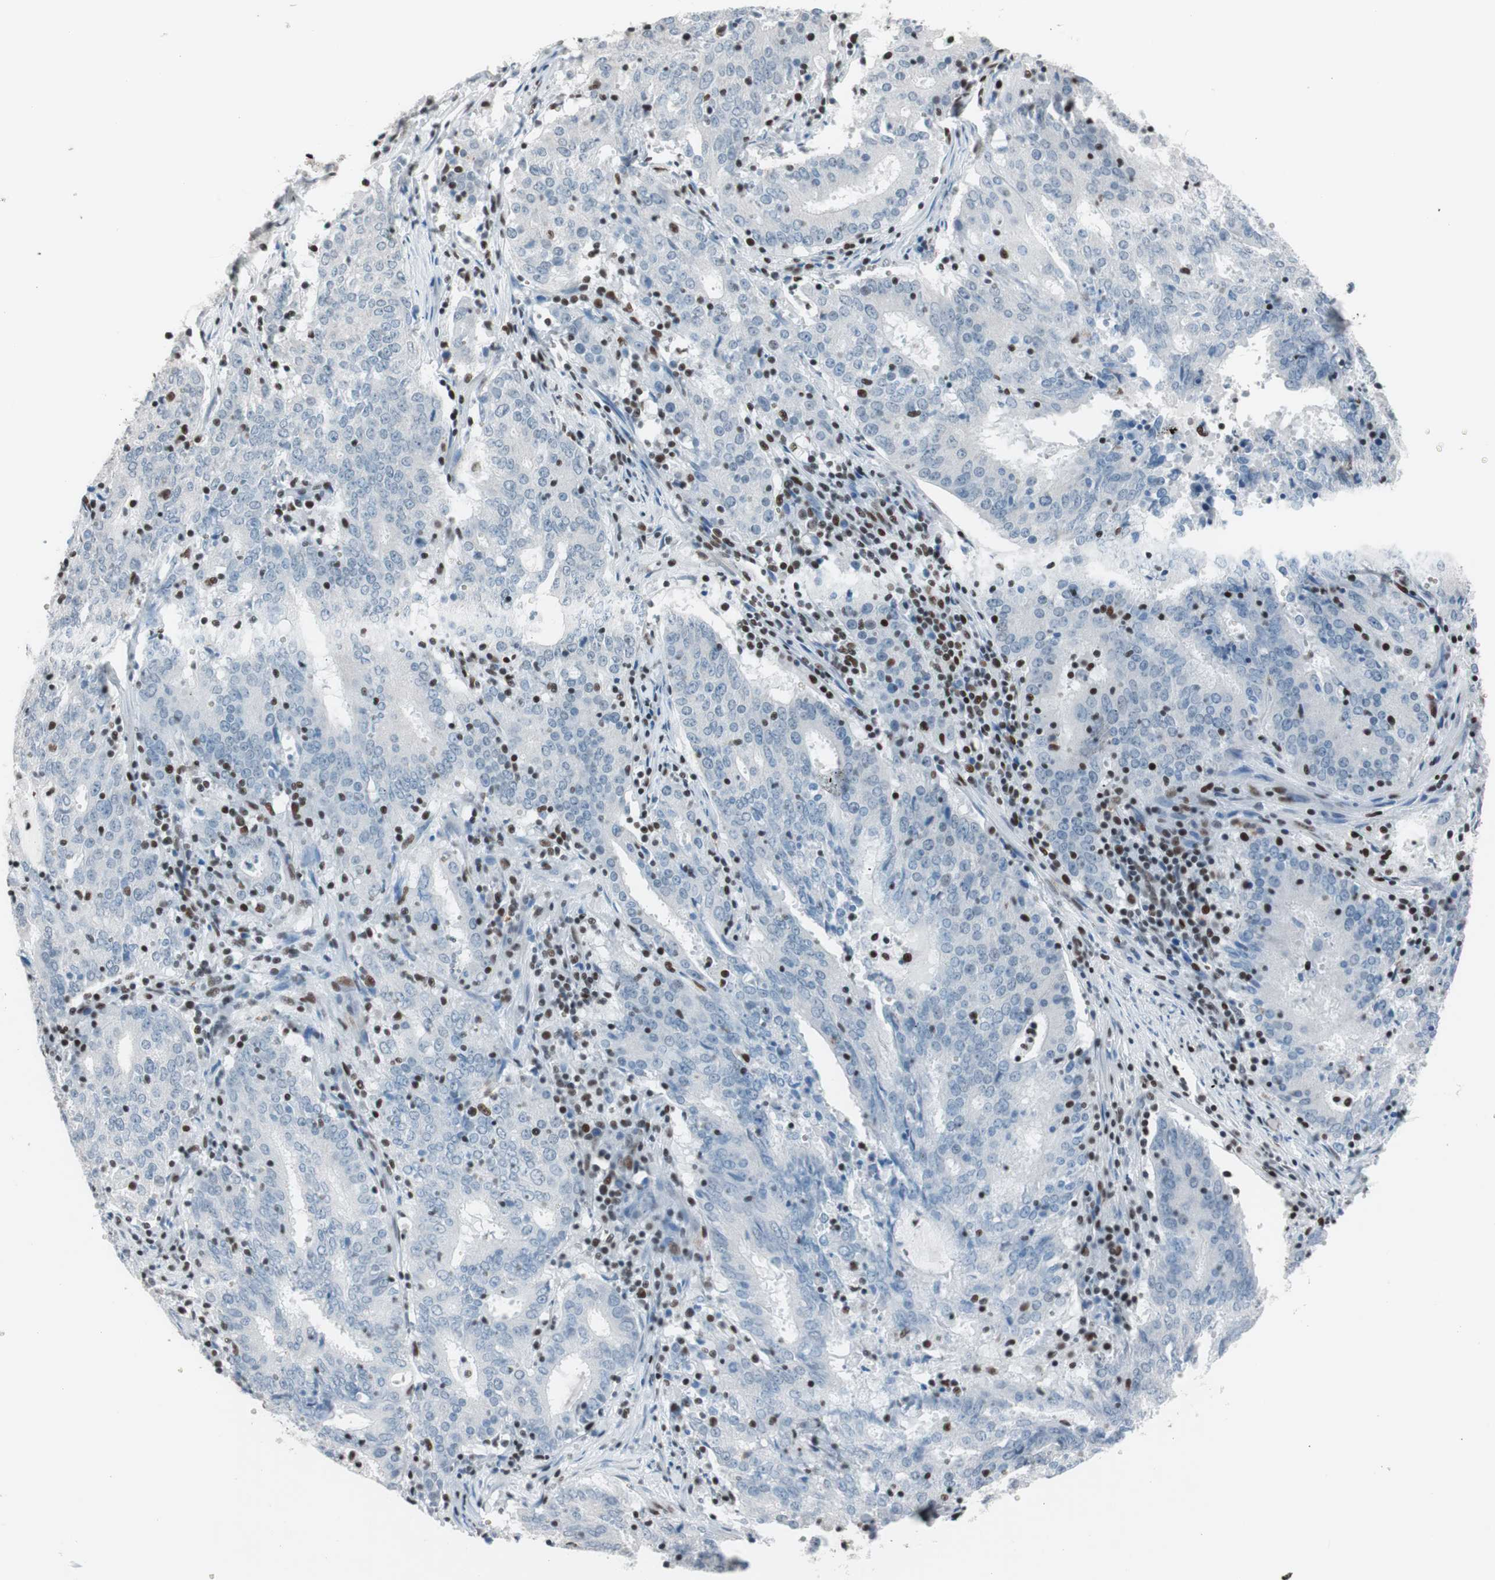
{"staining": {"intensity": "negative", "quantity": "none", "location": "none"}, "tissue": "cervical cancer", "cell_type": "Tumor cells", "image_type": "cancer", "snomed": [{"axis": "morphology", "description": "Adenocarcinoma, NOS"}, {"axis": "topography", "description": "Cervix"}], "caption": "Photomicrograph shows no significant protein staining in tumor cells of cervical adenocarcinoma.", "gene": "ARID1A", "patient": {"sex": "female", "age": 44}}